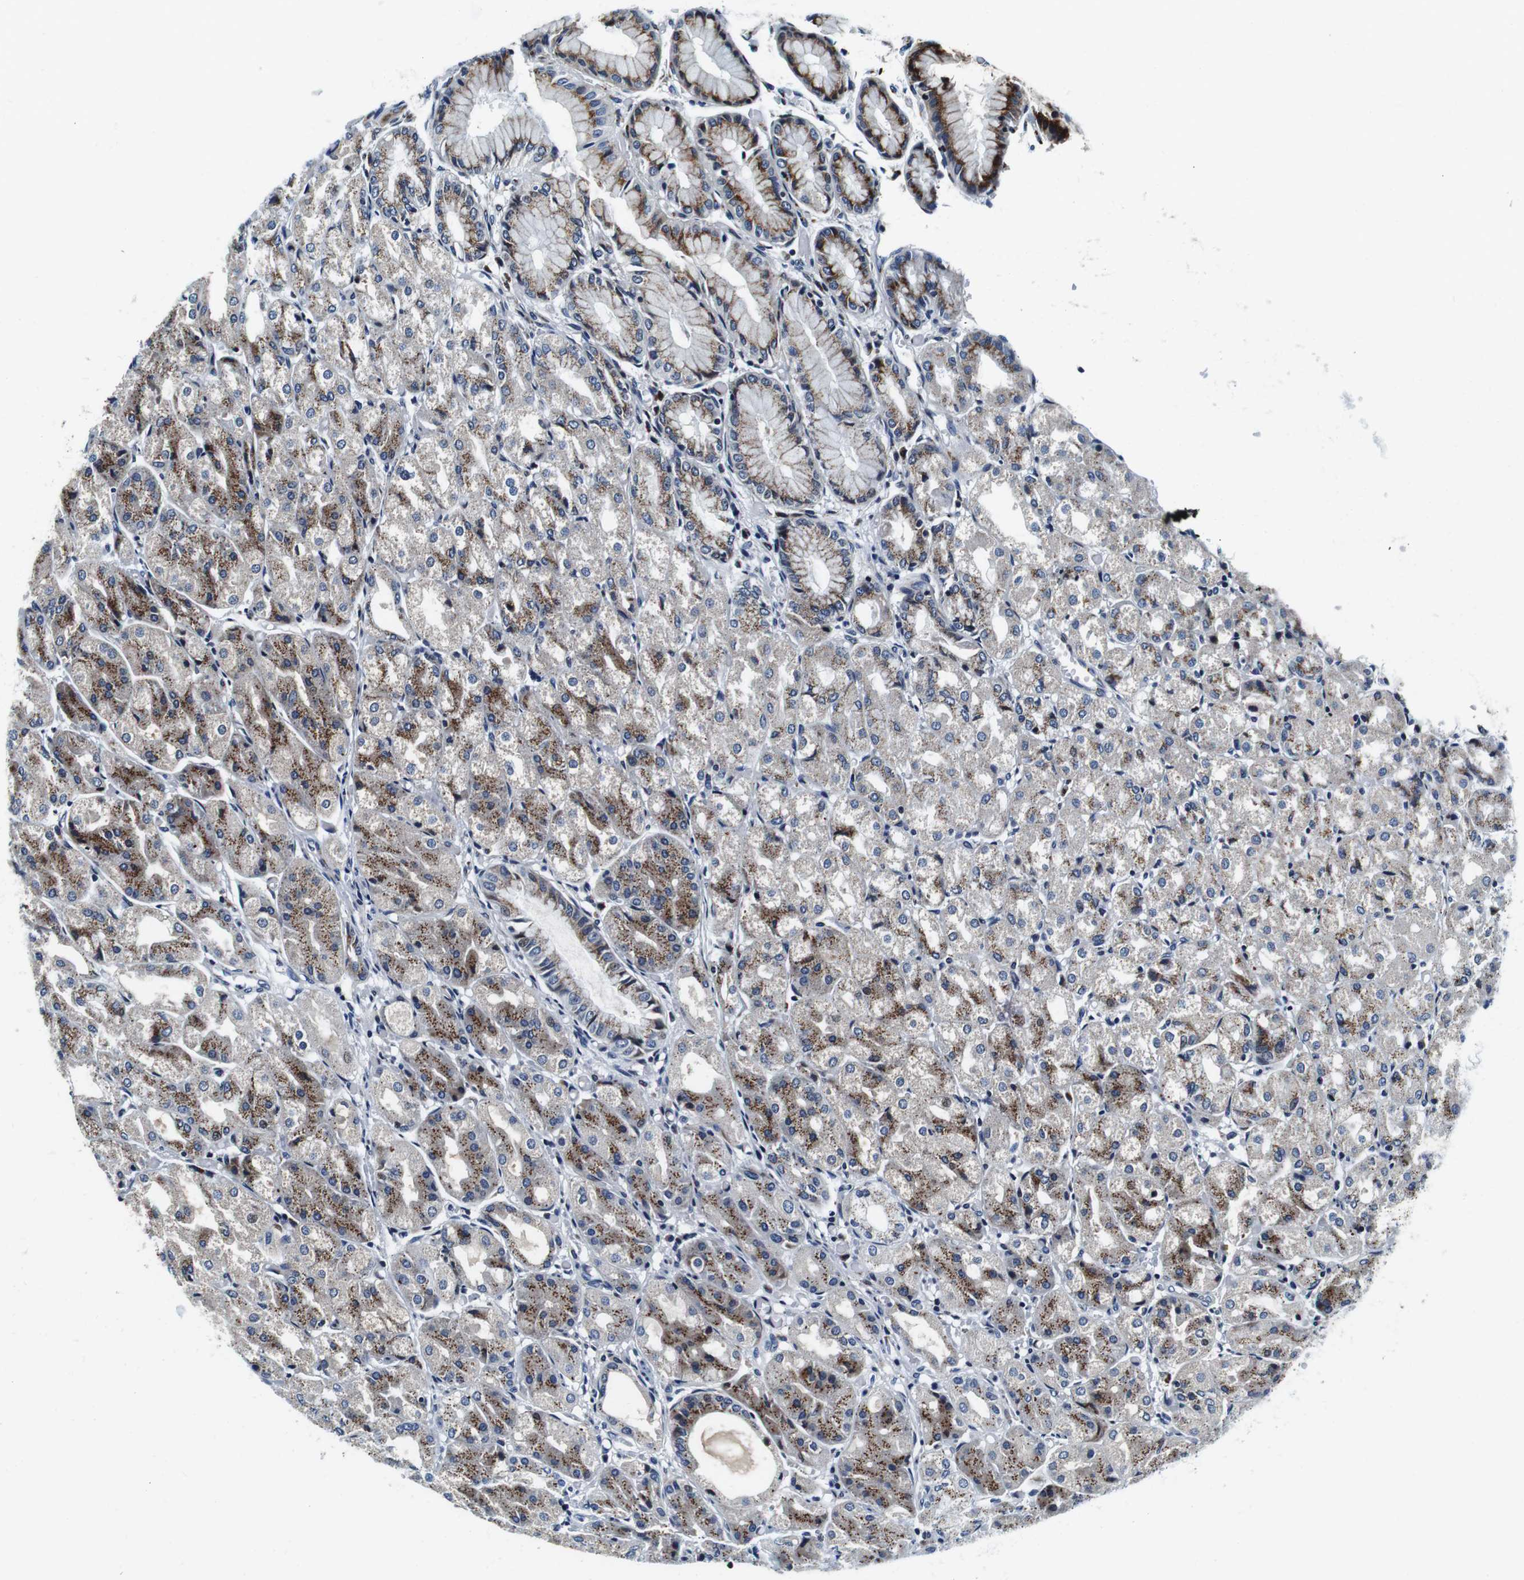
{"staining": {"intensity": "strong", "quantity": "25%-75%", "location": "cytoplasmic/membranous"}, "tissue": "stomach", "cell_type": "Glandular cells", "image_type": "normal", "snomed": [{"axis": "morphology", "description": "Normal tissue, NOS"}, {"axis": "topography", "description": "Stomach, upper"}], "caption": "An immunohistochemistry (IHC) photomicrograph of normal tissue is shown. Protein staining in brown labels strong cytoplasmic/membranous positivity in stomach within glandular cells. The staining was performed using DAB (3,3'-diaminobenzidine) to visualize the protein expression in brown, while the nuclei were stained in blue with hematoxylin (Magnification: 20x).", "gene": "FAR2", "patient": {"sex": "male", "age": 72}}